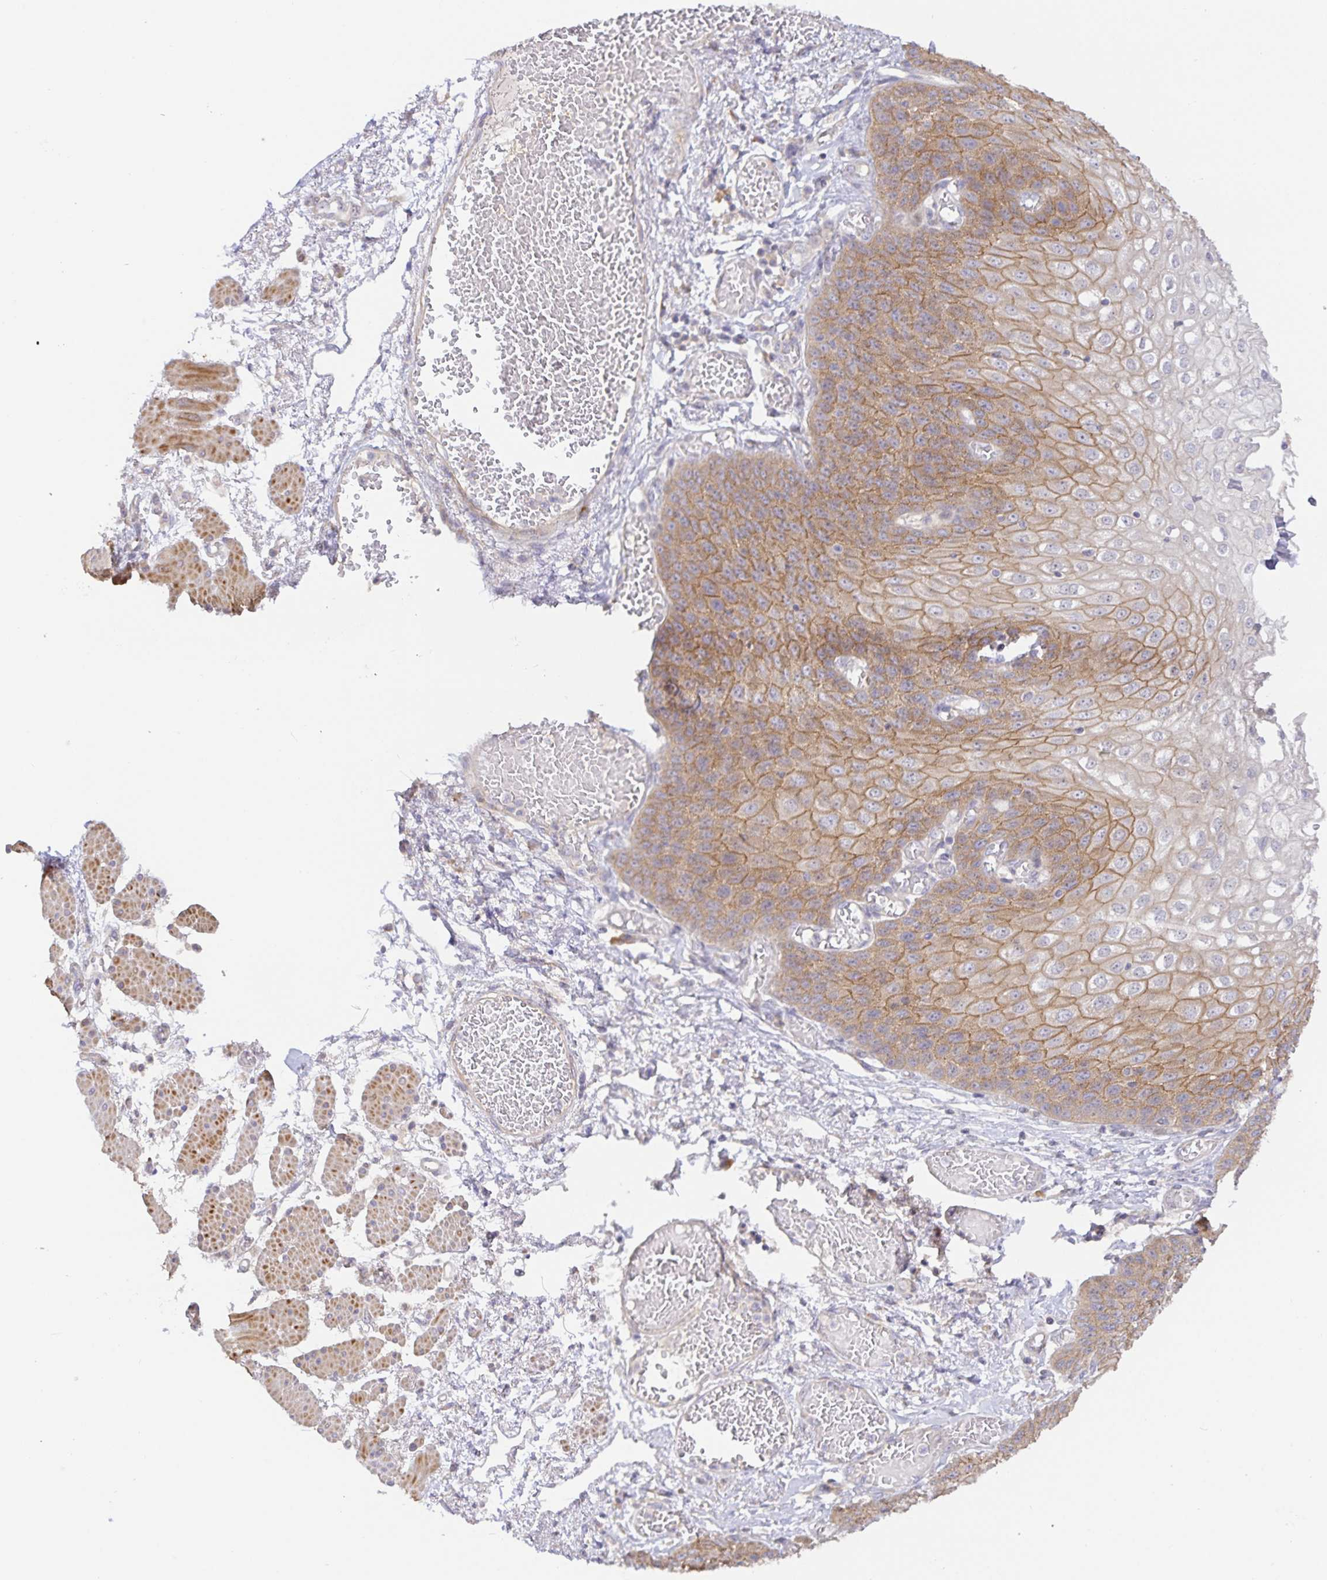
{"staining": {"intensity": "moderate", "quantity": "25%-75%", "location": "cytoplasmic/membranous"}, "tissue": "esophagus", "cell_type": "Squamous epithelial cells", "image_type": "normal", "snomed": [{"axis": "morphology", "description": "Normal tissue, NOS"}, {"axis": "morphology", "description": "Adenocarcinoma, NOS"}, {"axis": "topography", "description": "Esophagus"}], "caption": "Immunohistochemical staining of unremarkable human esophagus shows moderate cytoplasmic/membranous protein positivity in about 25%-75% of squamous epithelial cells. (DAB (3,3'-diaminobenzidine) IHC with brightfield microscopy, high magnification).", "gene": "ZDHHC11B", "patient": {"sex": "male", "age": 81}}